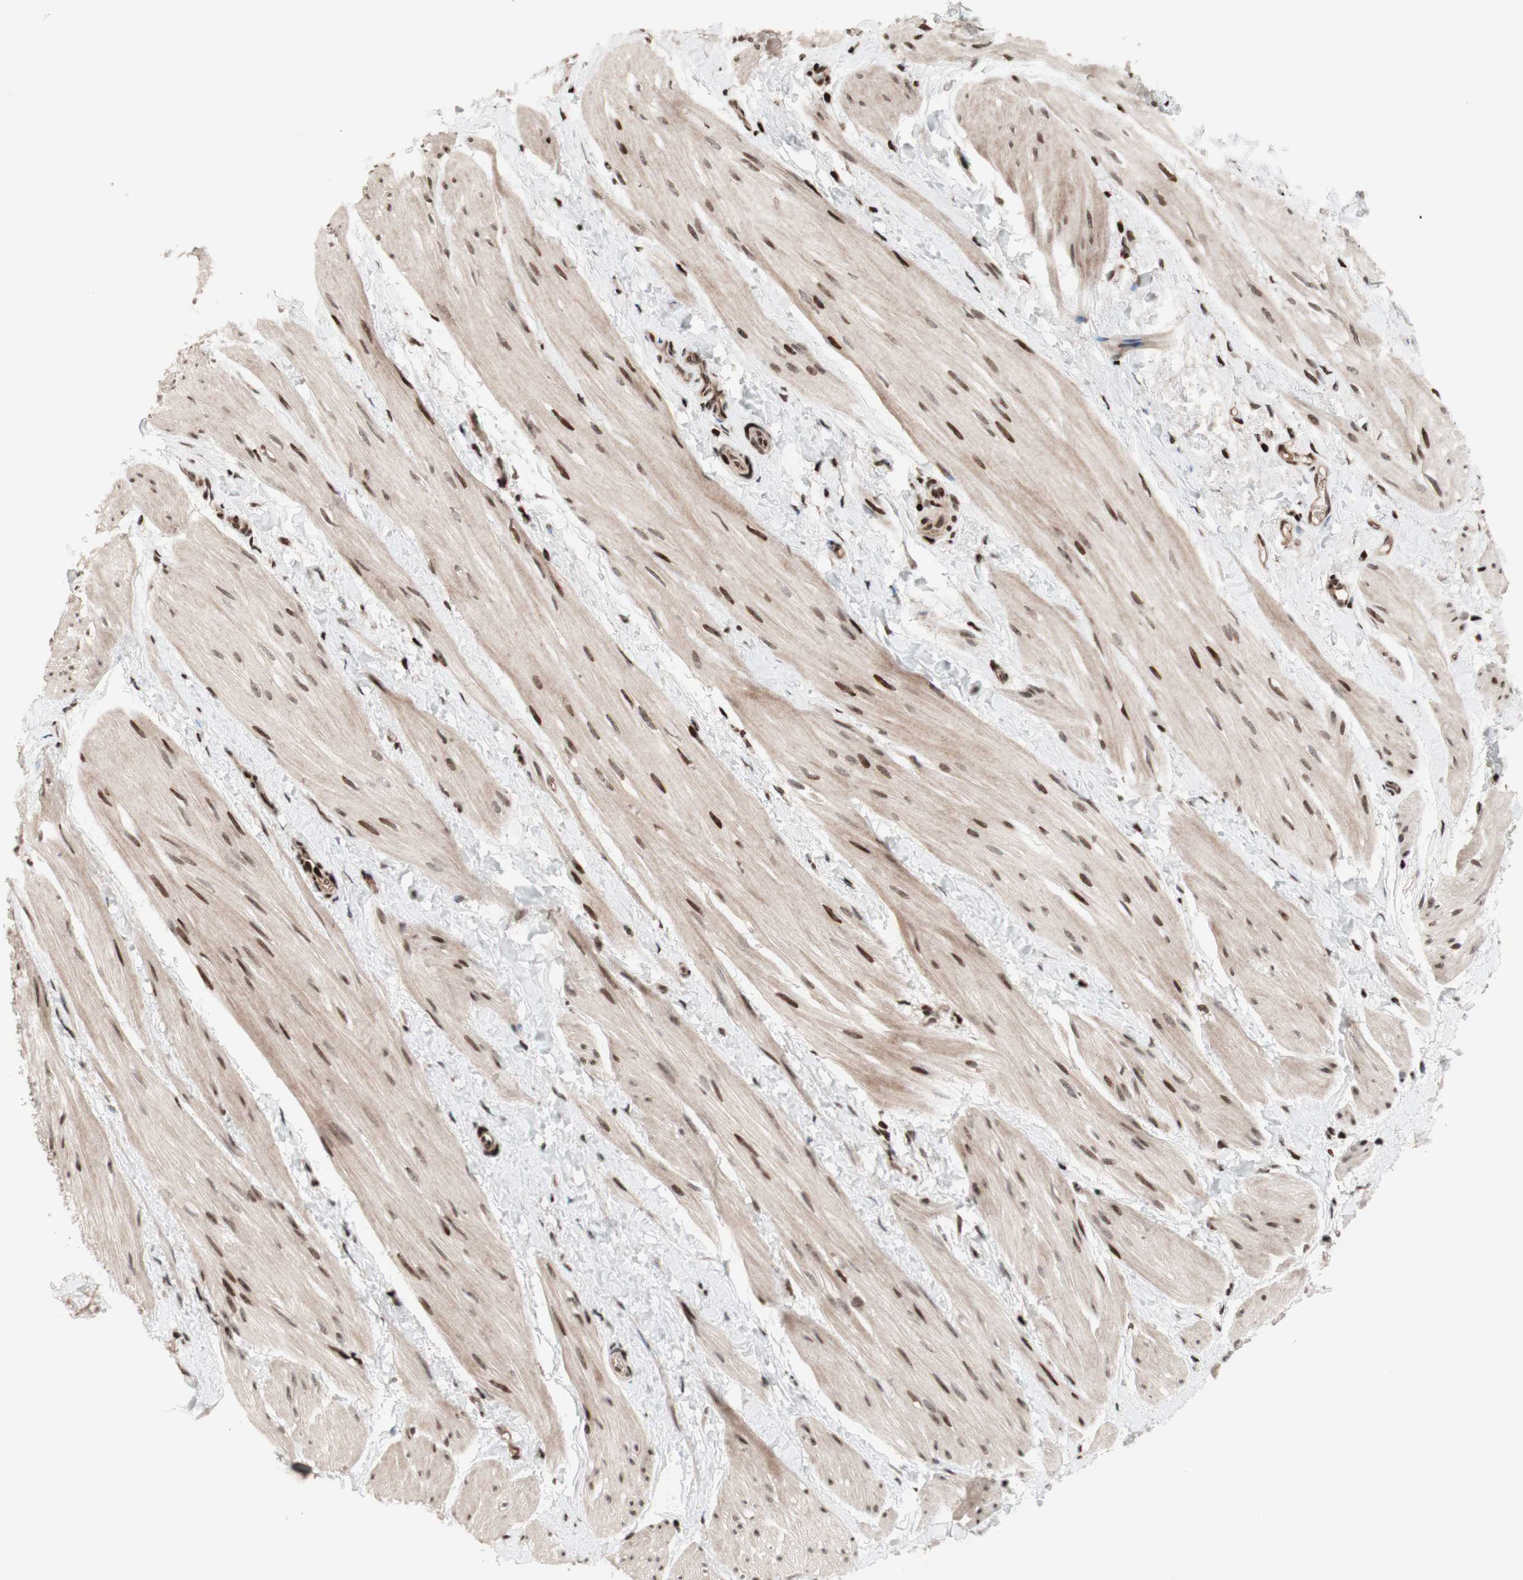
{"staining": {"intensity": "weak", "quantity": "25%-75%", "location": "nuclear"}, "tissue": "smooth muscle", "cell_type": "Smooth muscle cells", "image_type": "normal", "snomed": [{"axis": "morphology", "description": "Normal tissue, NOS"}, {"axis": "topography", "description": "Smooth muscle"}], "caption": "This photomicrograph shows immunohistochemistry (IHC) staining of normal human smooth muscle, with low weak nuclear staining in approximately 25%-75% of smooth muscle cells.", "gene": "POLA1", "patient": {"sex": "male", "age": 16}}